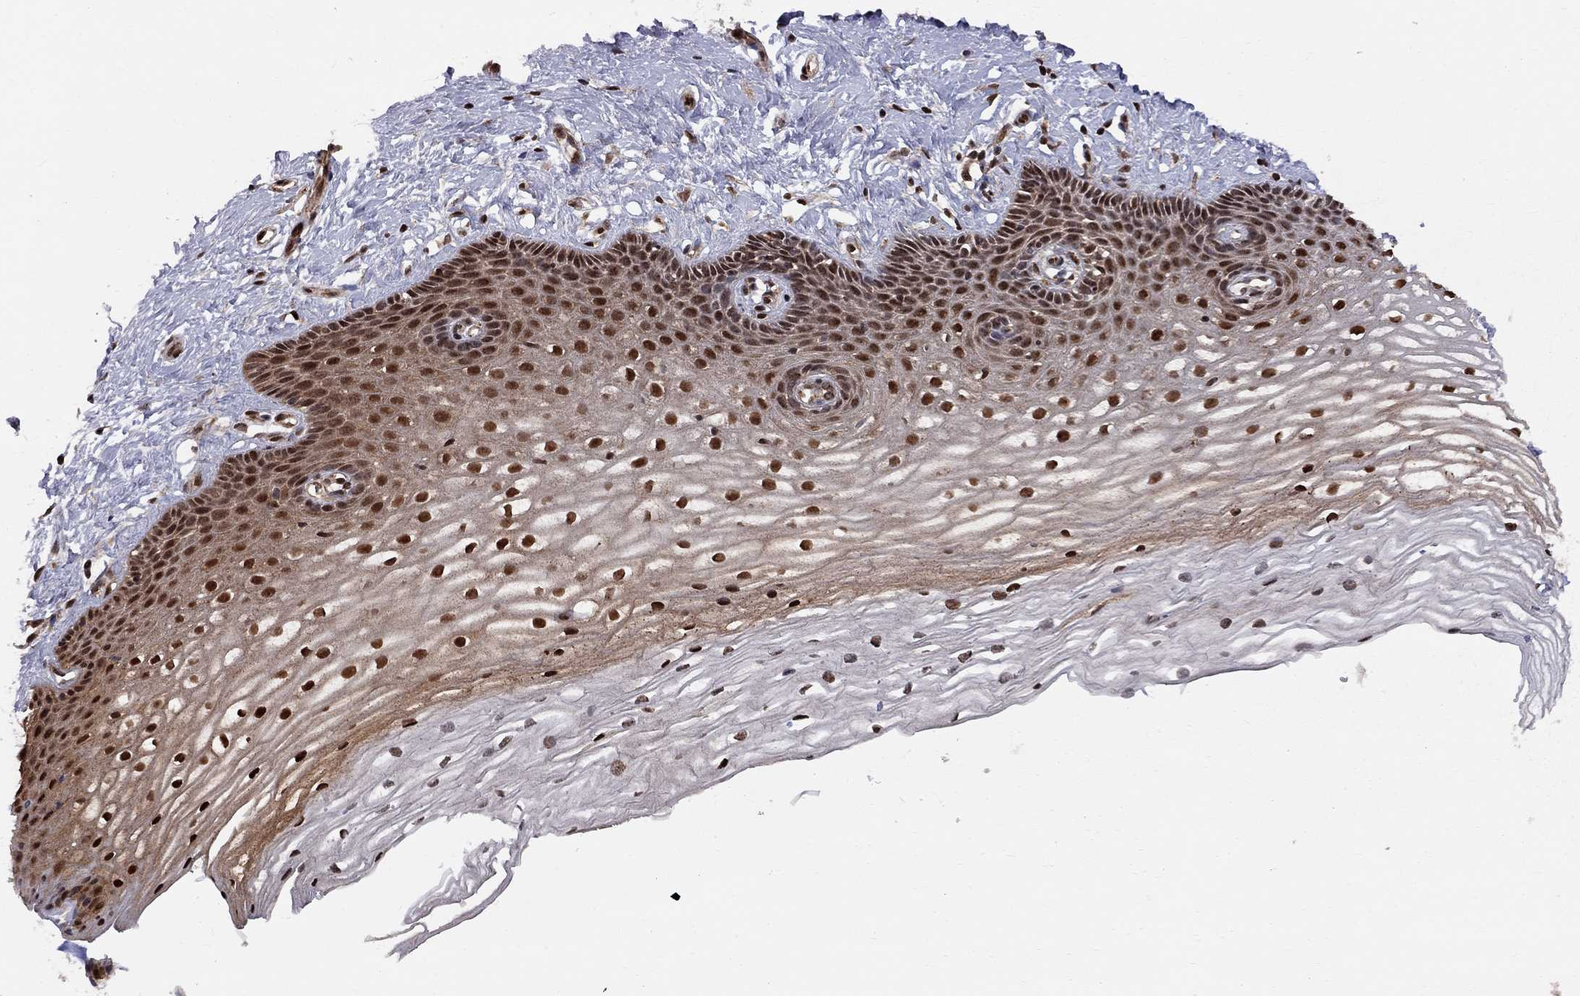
{"staining": {"intensity": "strong", "quantity": "25%-75%", "location": "nuclear"}, "tissue": "cervix", "cell_type": "Glandular cells", "image_type": "normal", "snomed": [{"axis": "morphology", "description": "Normal tissue, NOS"}, {"axis": "topography", "description": "Cervix"}], "caption": "High-magnification brightfield microscopy of unremarkable cervix stained with DAB (brown) and counterstained with hematoxylin (blue). glandular cells exhibit strong nuclear staining is present in about25%-75% of cells. (DAB IHC, brown staining for protein, blue staining for nuclei).", "gene": "ELOB", "patient": {"sex": "female", "age": 40}}